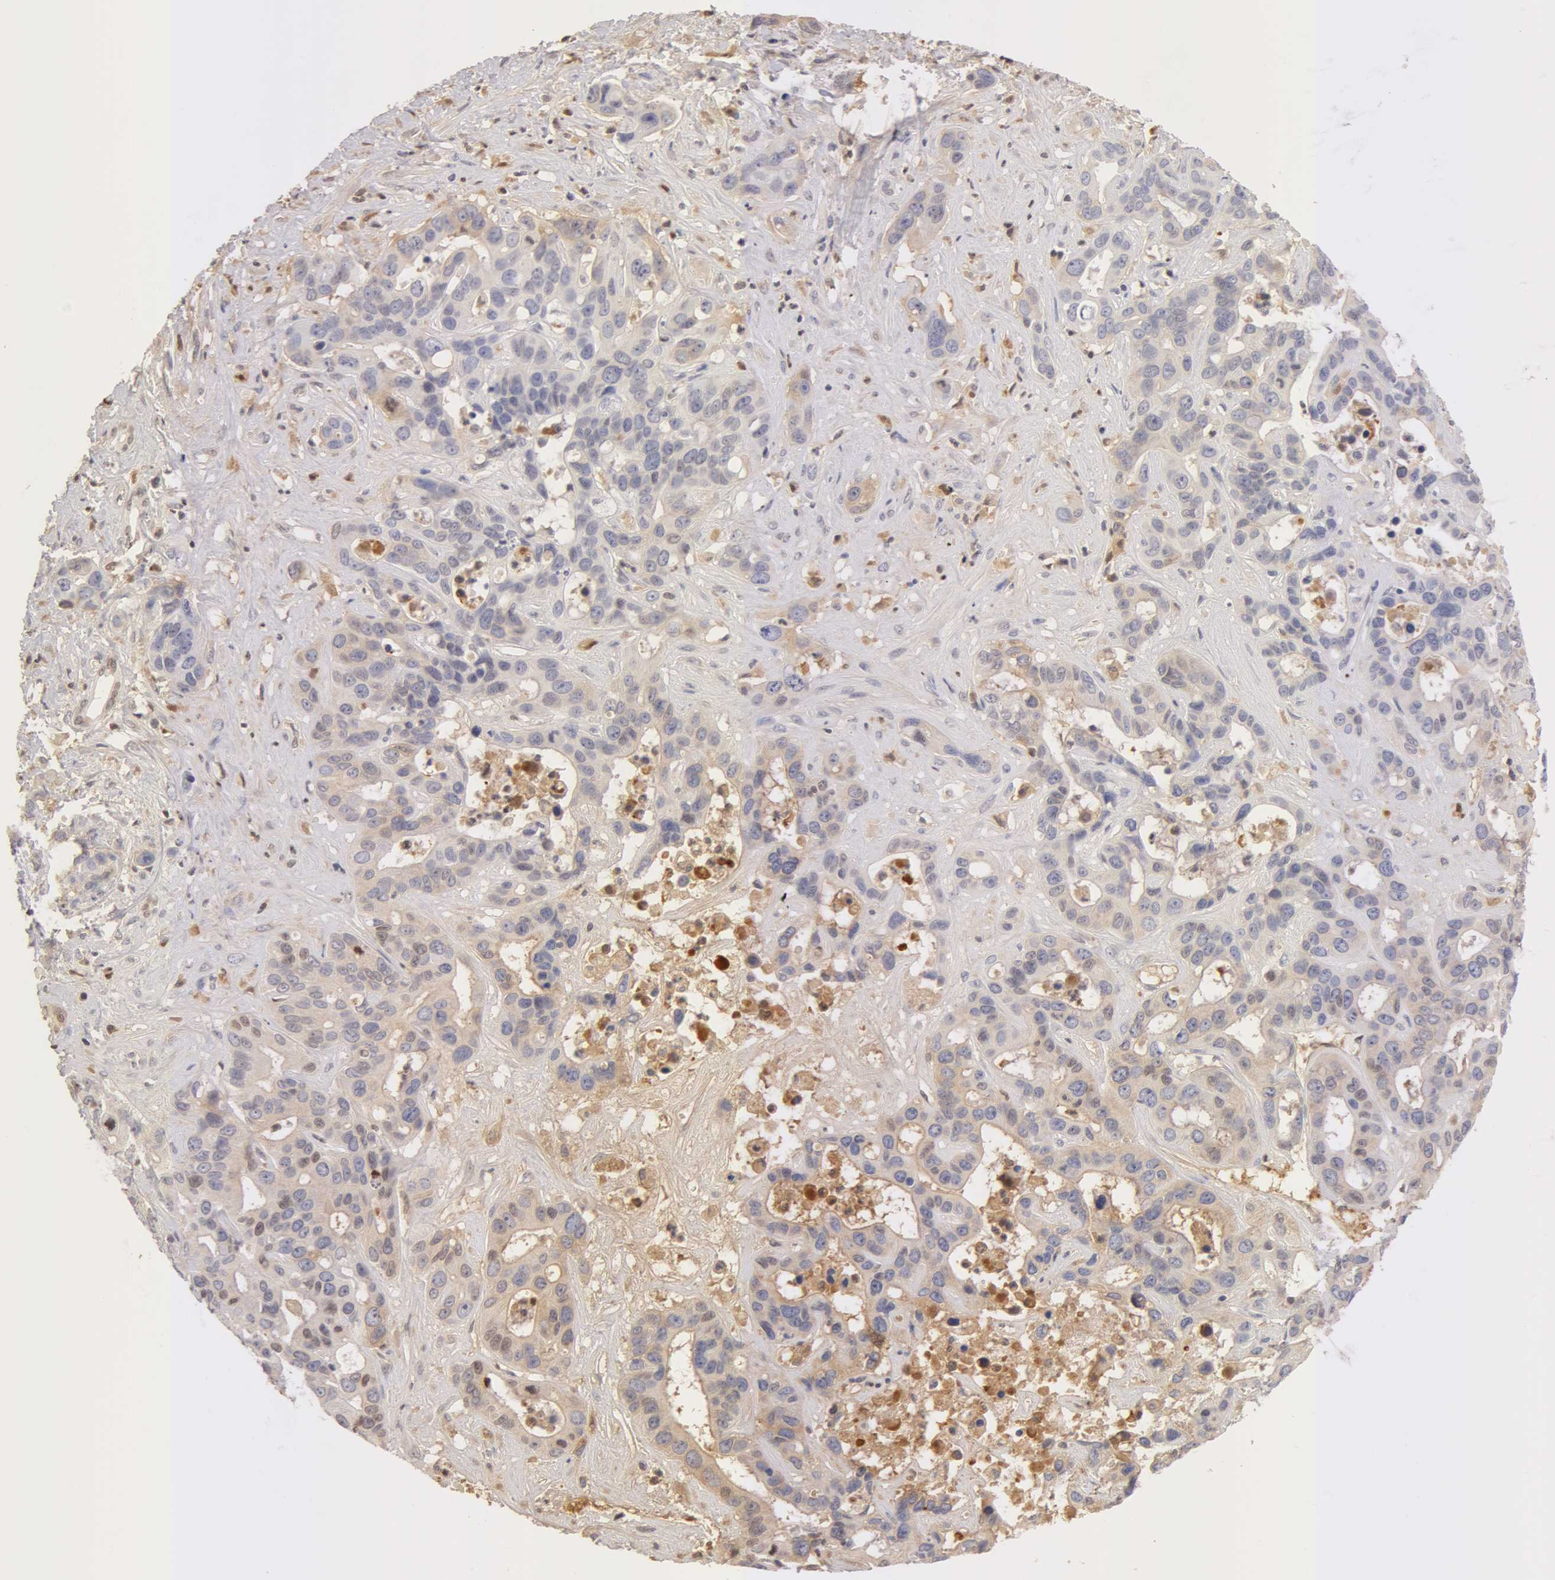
{"staining": {"intensity": "negative", "quantity": "none", "location": "none"}, "tissue": "liver cancer", "cell_type": "Tumor cells", "image_type": "cancer", "snomed": [{"axis": "morphology", "description": "Cholangiocarcinoma"}, {"axis": "topography", "description": "Liver"}], "caption": "Histopathology image shows no significant protein expression in tumor cells of cholangiocarcinoma (liver).", "gene": "AHSG", "patient": {"sex": "female", "age": 65}}